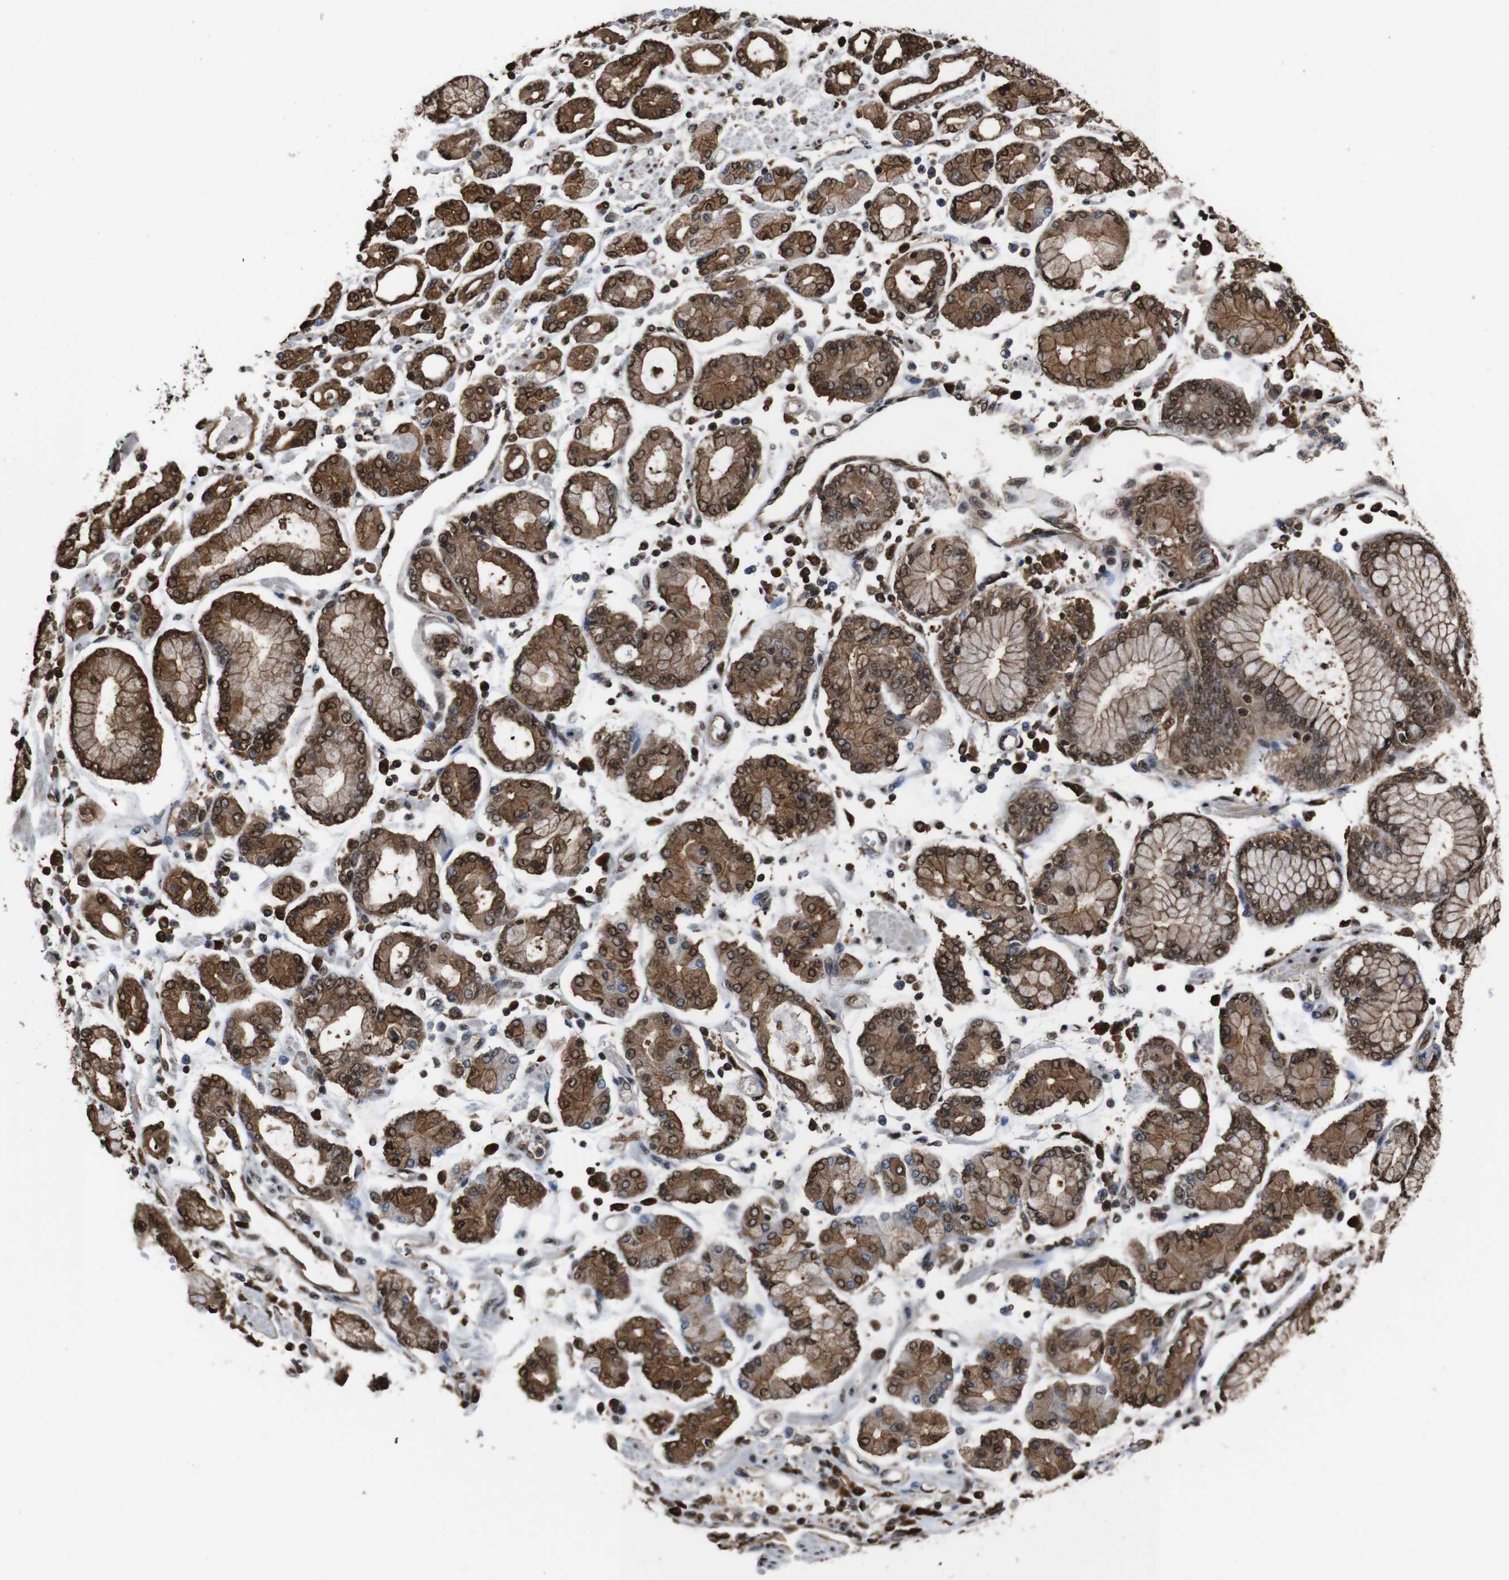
{"staining": {"intensity": "moderate", "quantity": ">75%", "location": "cytoplasmic/membranous,nuclear"}, "tissue": "stomach cancer", "cell_type": "Tumor cells", "image_type": "cancer", "snomed": [{"axis": "morphology", "description": "Adenocarcinoma, NOS"}, {"axis": "topography", "description": "Stomach"}], "caption": "Immunohistochemical staining of human stomach adenocarcinoma shows moderate cytoplasmic/membranous and nuclear protein positivity in approximately >75% of tumor cells.", "gene": "VCP", "patient": {"sex": "male", "age": 76}}